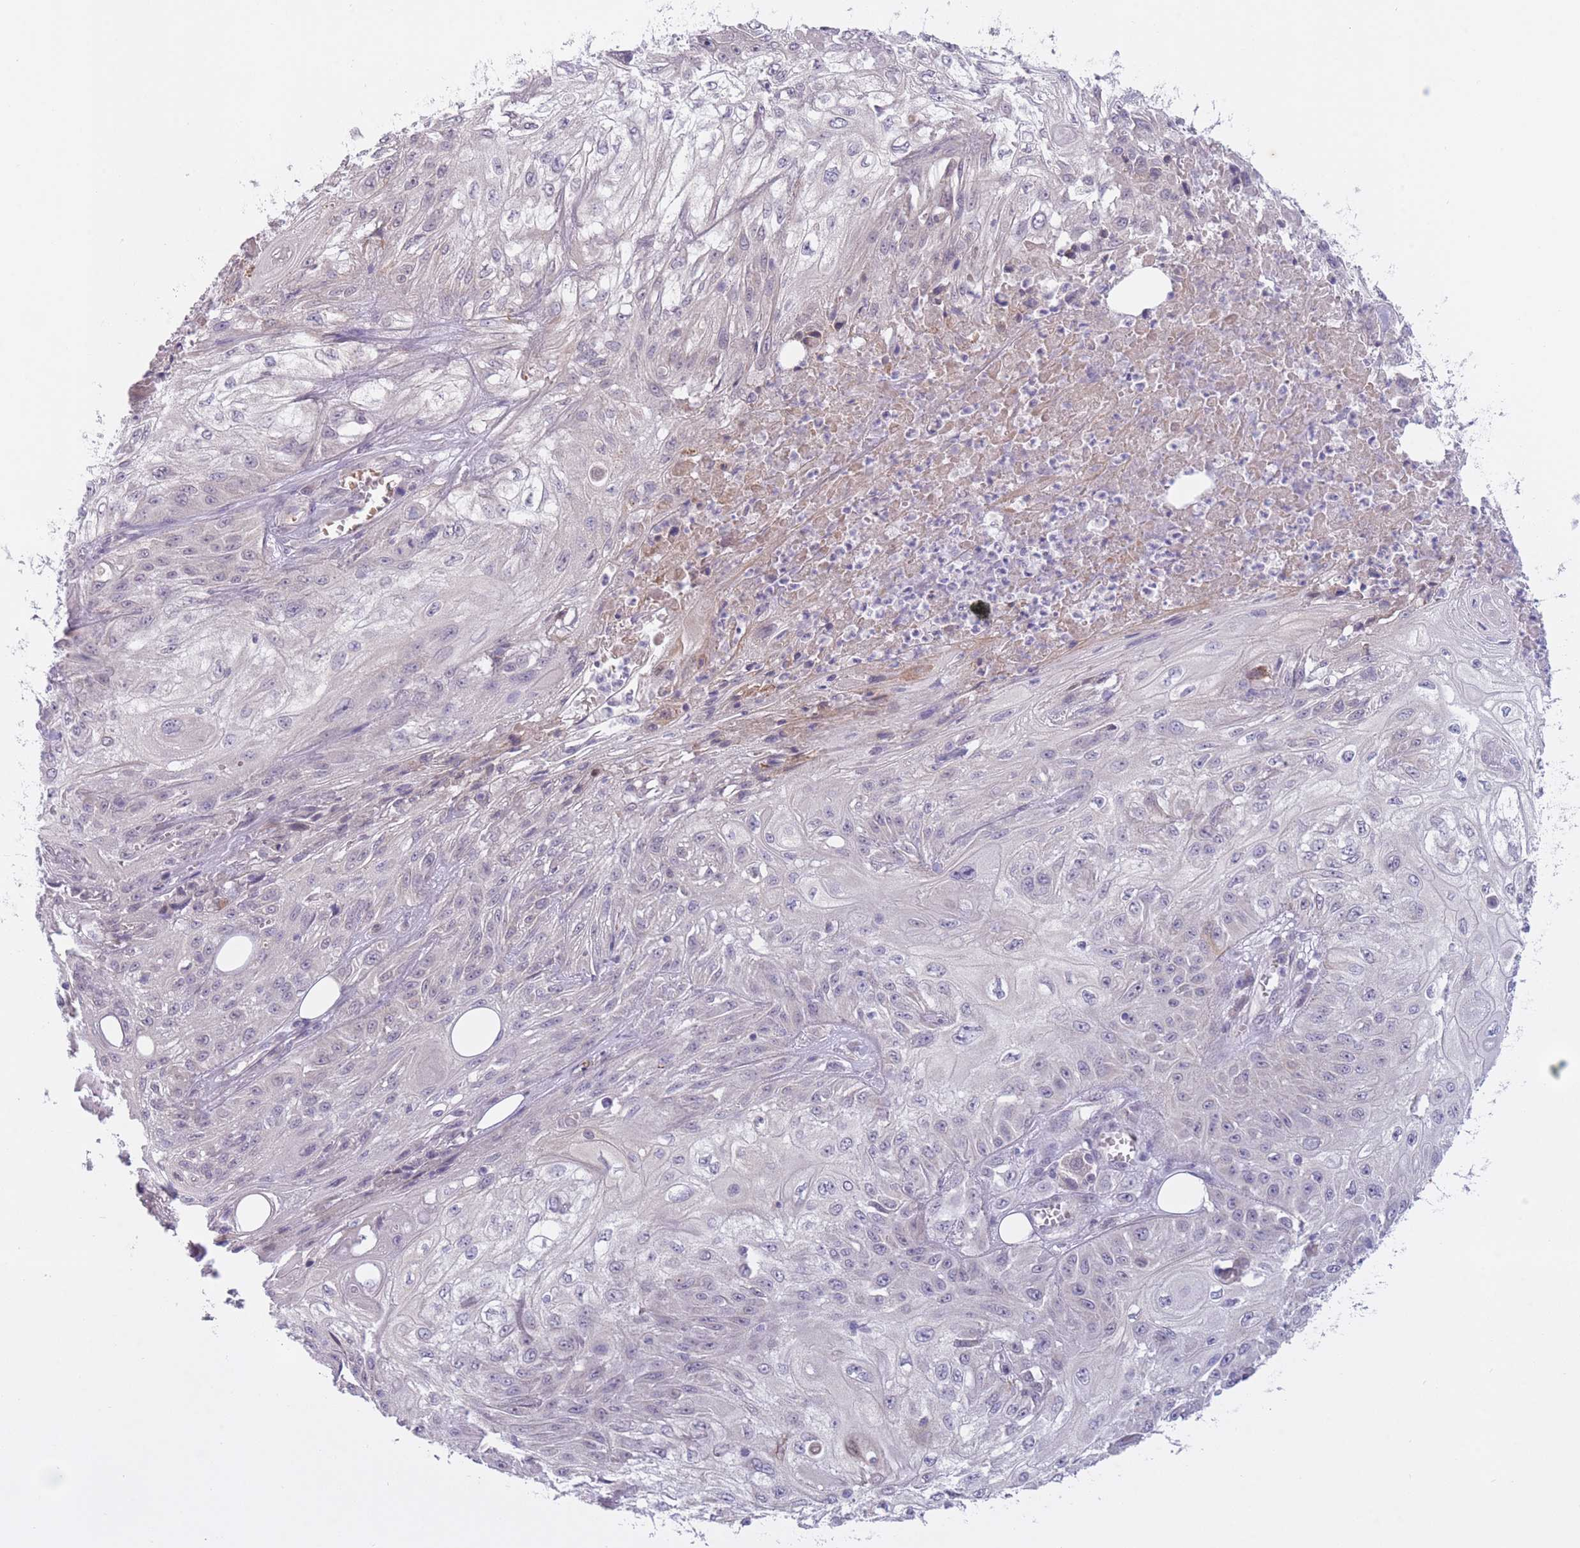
{"staining": {"intensity": "negative", "quantity": "none", "location": "none"}, "tissue": "skin cancer", "cell_type": "Tumor cells", "image_type": "cancer", "snomed": [{"axis": "morphology", "description": "Squamous cell carcinoma, NOS"}, {"axis": "morphology", "description": "Squamous cell carcinoma, metastatic, NOS"}, {"axis": "topography", "description": "Skin"}, {"axis": "topography", "description": "Lymph node"}], "caption": "Immunohistochemistry photomicrograph of human skin cancer stained for a protein (brown), which shows no positivity in tumor cells. The staining is performed using DAB (3,3'-diaminobenzidine) brown chromogen with nuclei counter-stained in using hematoxylin.", "gene": "ARPIN", "patient": {"sex": "male", "age": 75}}